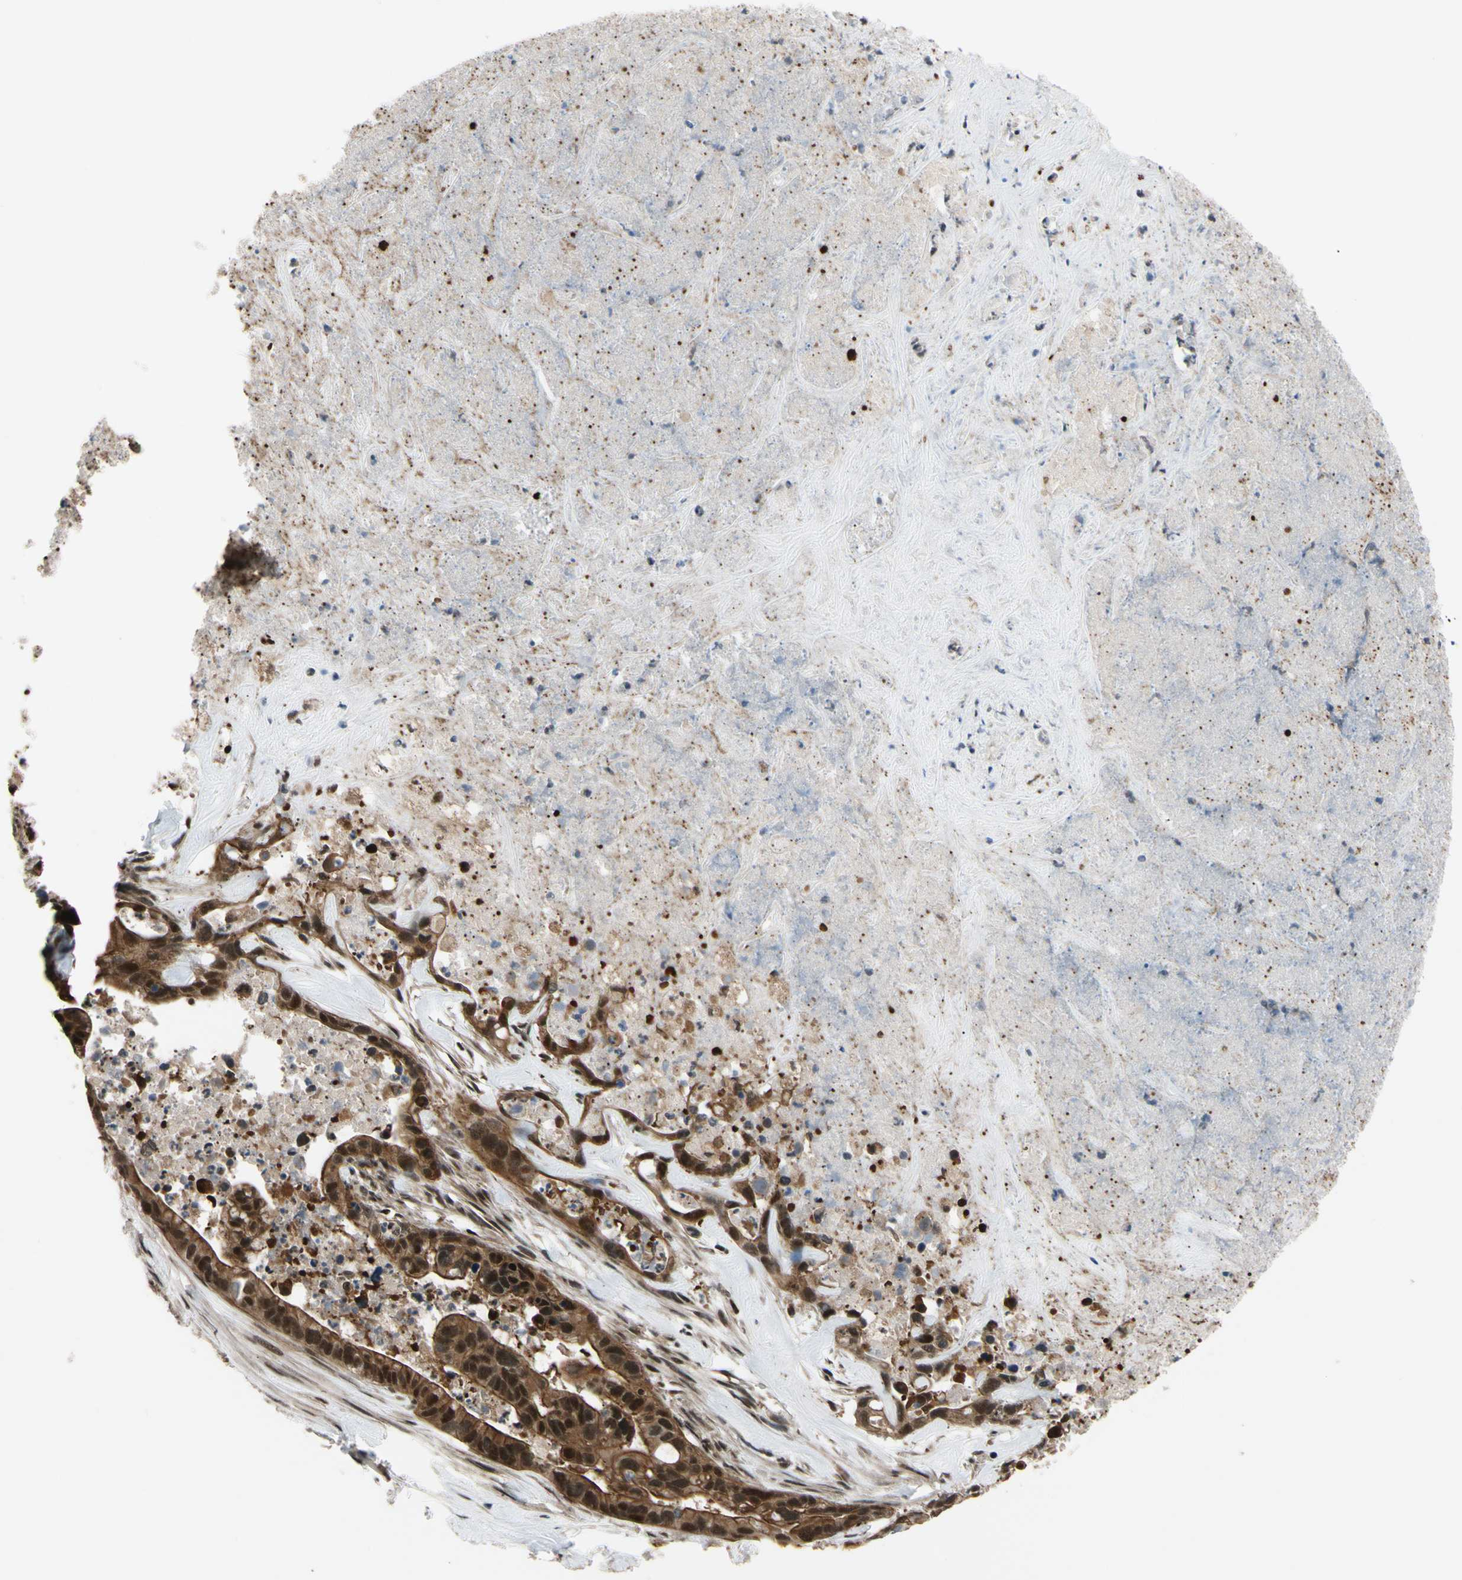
{"staining": {"intensity": "strong", "quantity": ">75%", "location": "cytoplasmic/membranous,nuclear"}, "tissue": "liver cancer", "cell_type": "Tumor cells", "image_type": "cancer", "snomed": [{"axis": "morphology", "description": "Cholangiocarcinoma"}, {"axis": "topography", "description": "Liver"}], "caption": "An image of cholangiocarcinoma (liver) stained for a protein displays strong cytoplasmic/membranous and nuclear brown staining in tumor cells.", "gene": "THAP12", "patient": {"sex": "female", "age": 65}}